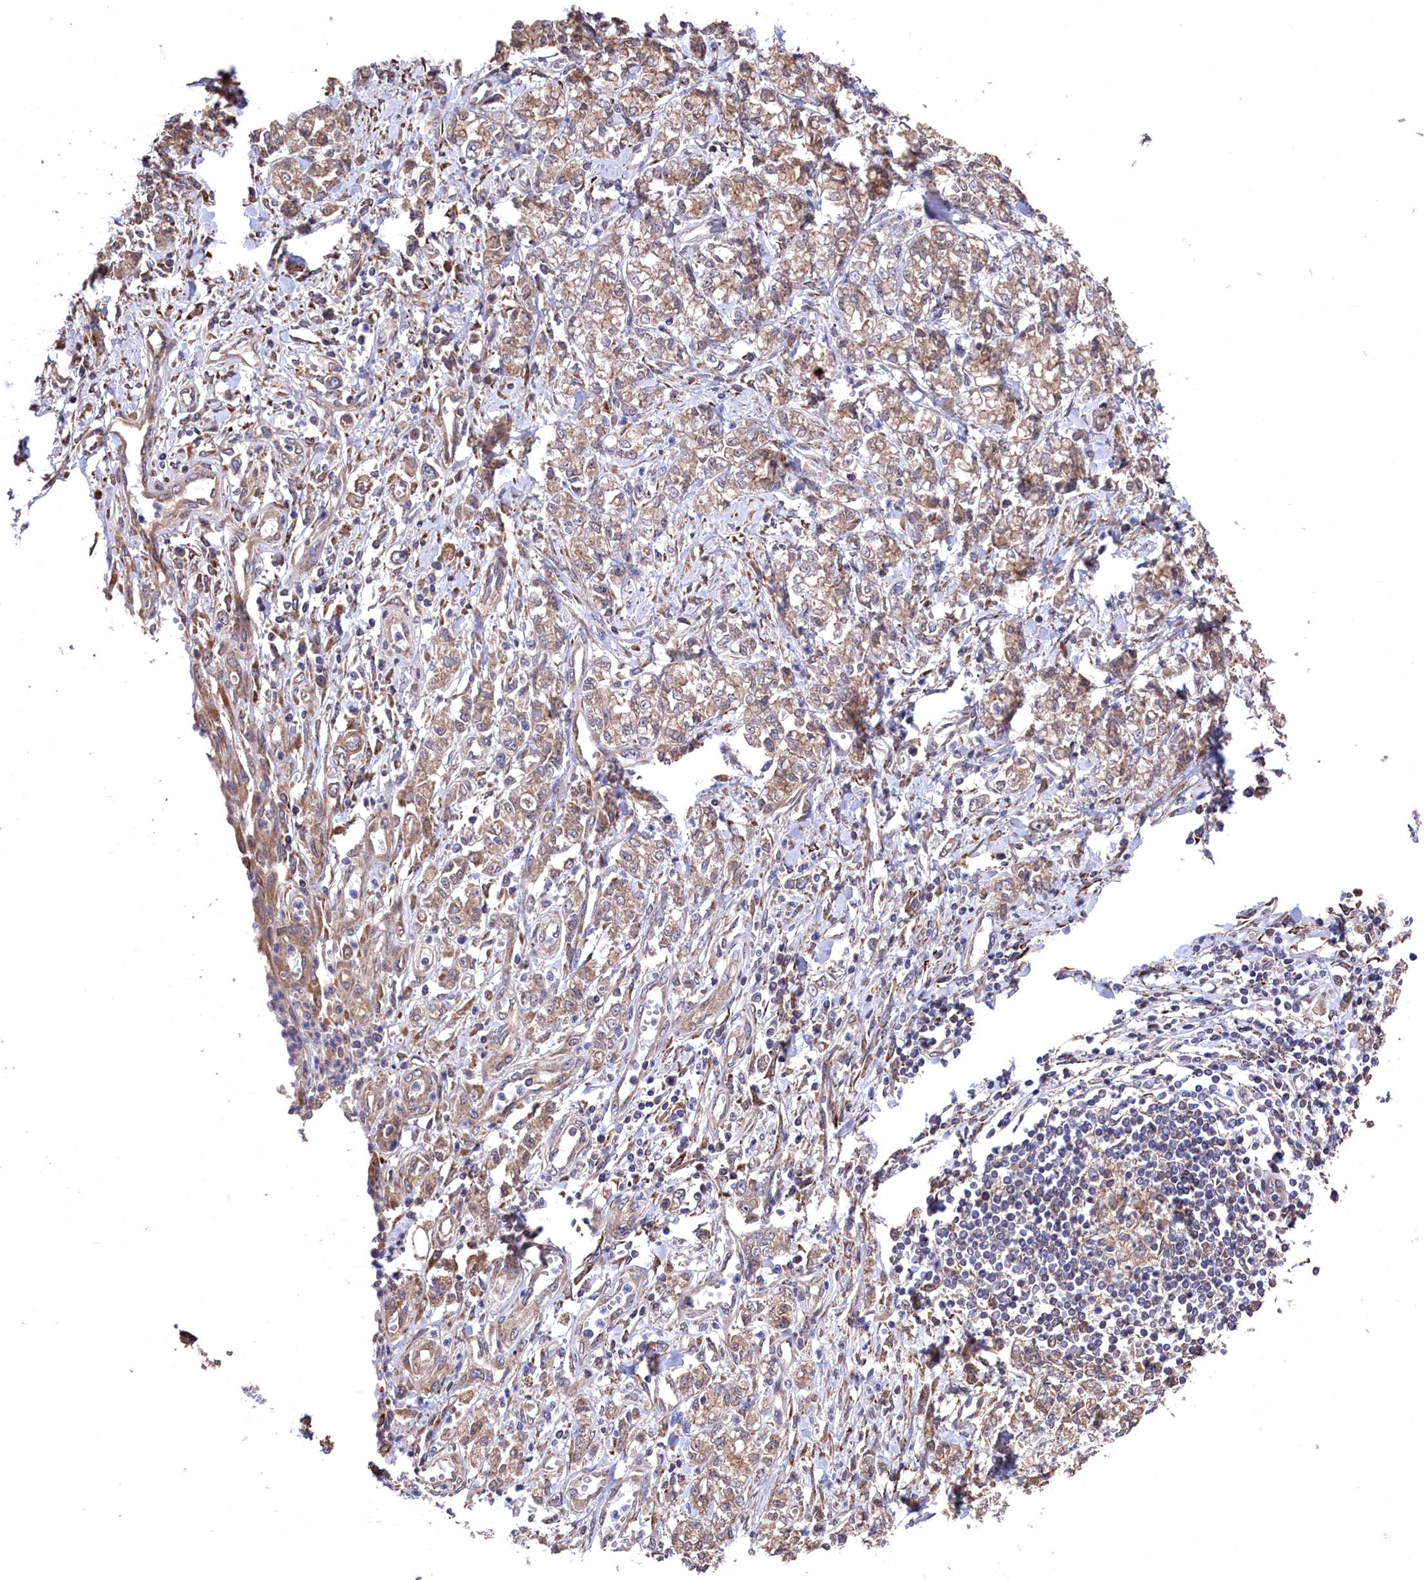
{"staining": {"intensity": "weak", "quantity": ">75%", "location": "cytoplasmic/membranous"}, "tissue": "stomach cancer", "cell_type": "Tumor cells", "image_type": "cancer", "snomed": [{"axis": "morphology", "description": "Adenocarcinoma, NOS"}, {"axis": "topography", "description": "Stomach"}], "caption": "Protein staining of stomach cancer (adenocarcinoma) tissue reveals weak cytoplasmic/membranous expression in approximately >75% of tumor cells.", "gene": "SLC12A4", "patient": {"sex": "female", "age": 76}}